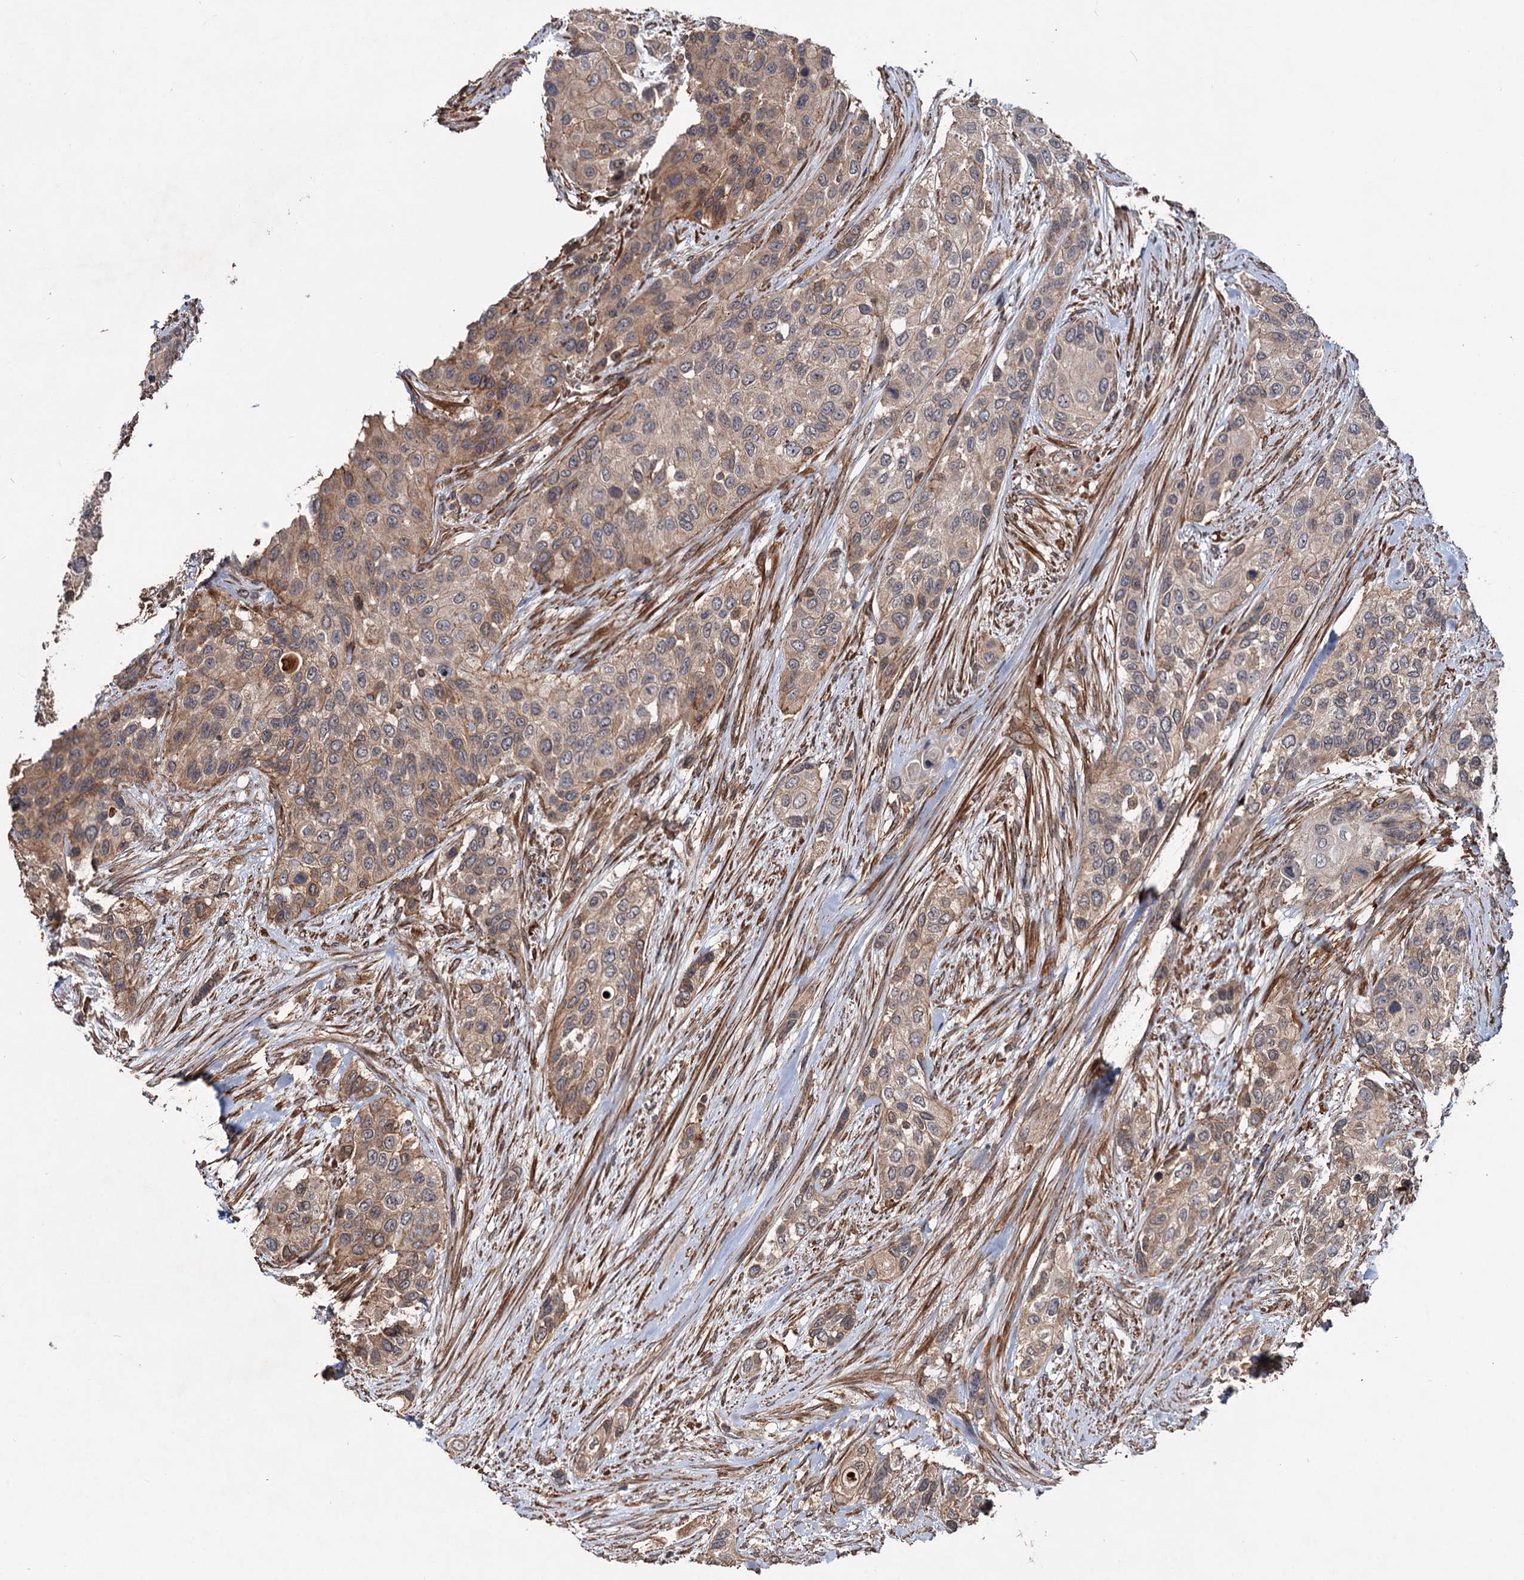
{"staining": {"intensity": "weak", "quantity": ">75%", "location": "cytoplasmic/membranous"}, "tissue": "urothelial cancer", "cell_type": "Tumor cells", "image_type": "cancer", "snomed": [{"axis": "morphology", "description": "Normal tissue, NOS"}, {"axis": "morphology", "description": "Urothelial carcinoma, High grade"}, {"axis": "topography", "description": "Vascular tissue"}, {"axis": "topography", "description": "Urinary bladder"}], "caption": "There is low levels of weak cytoplasmic/membranous positivity in tumor cells of high-grade urothelial carcinoma, as demonstrated by immunohistochemical staining (brown color).", "gene": "GRIP1", "patient": {"sex": "female", "age": 56}}